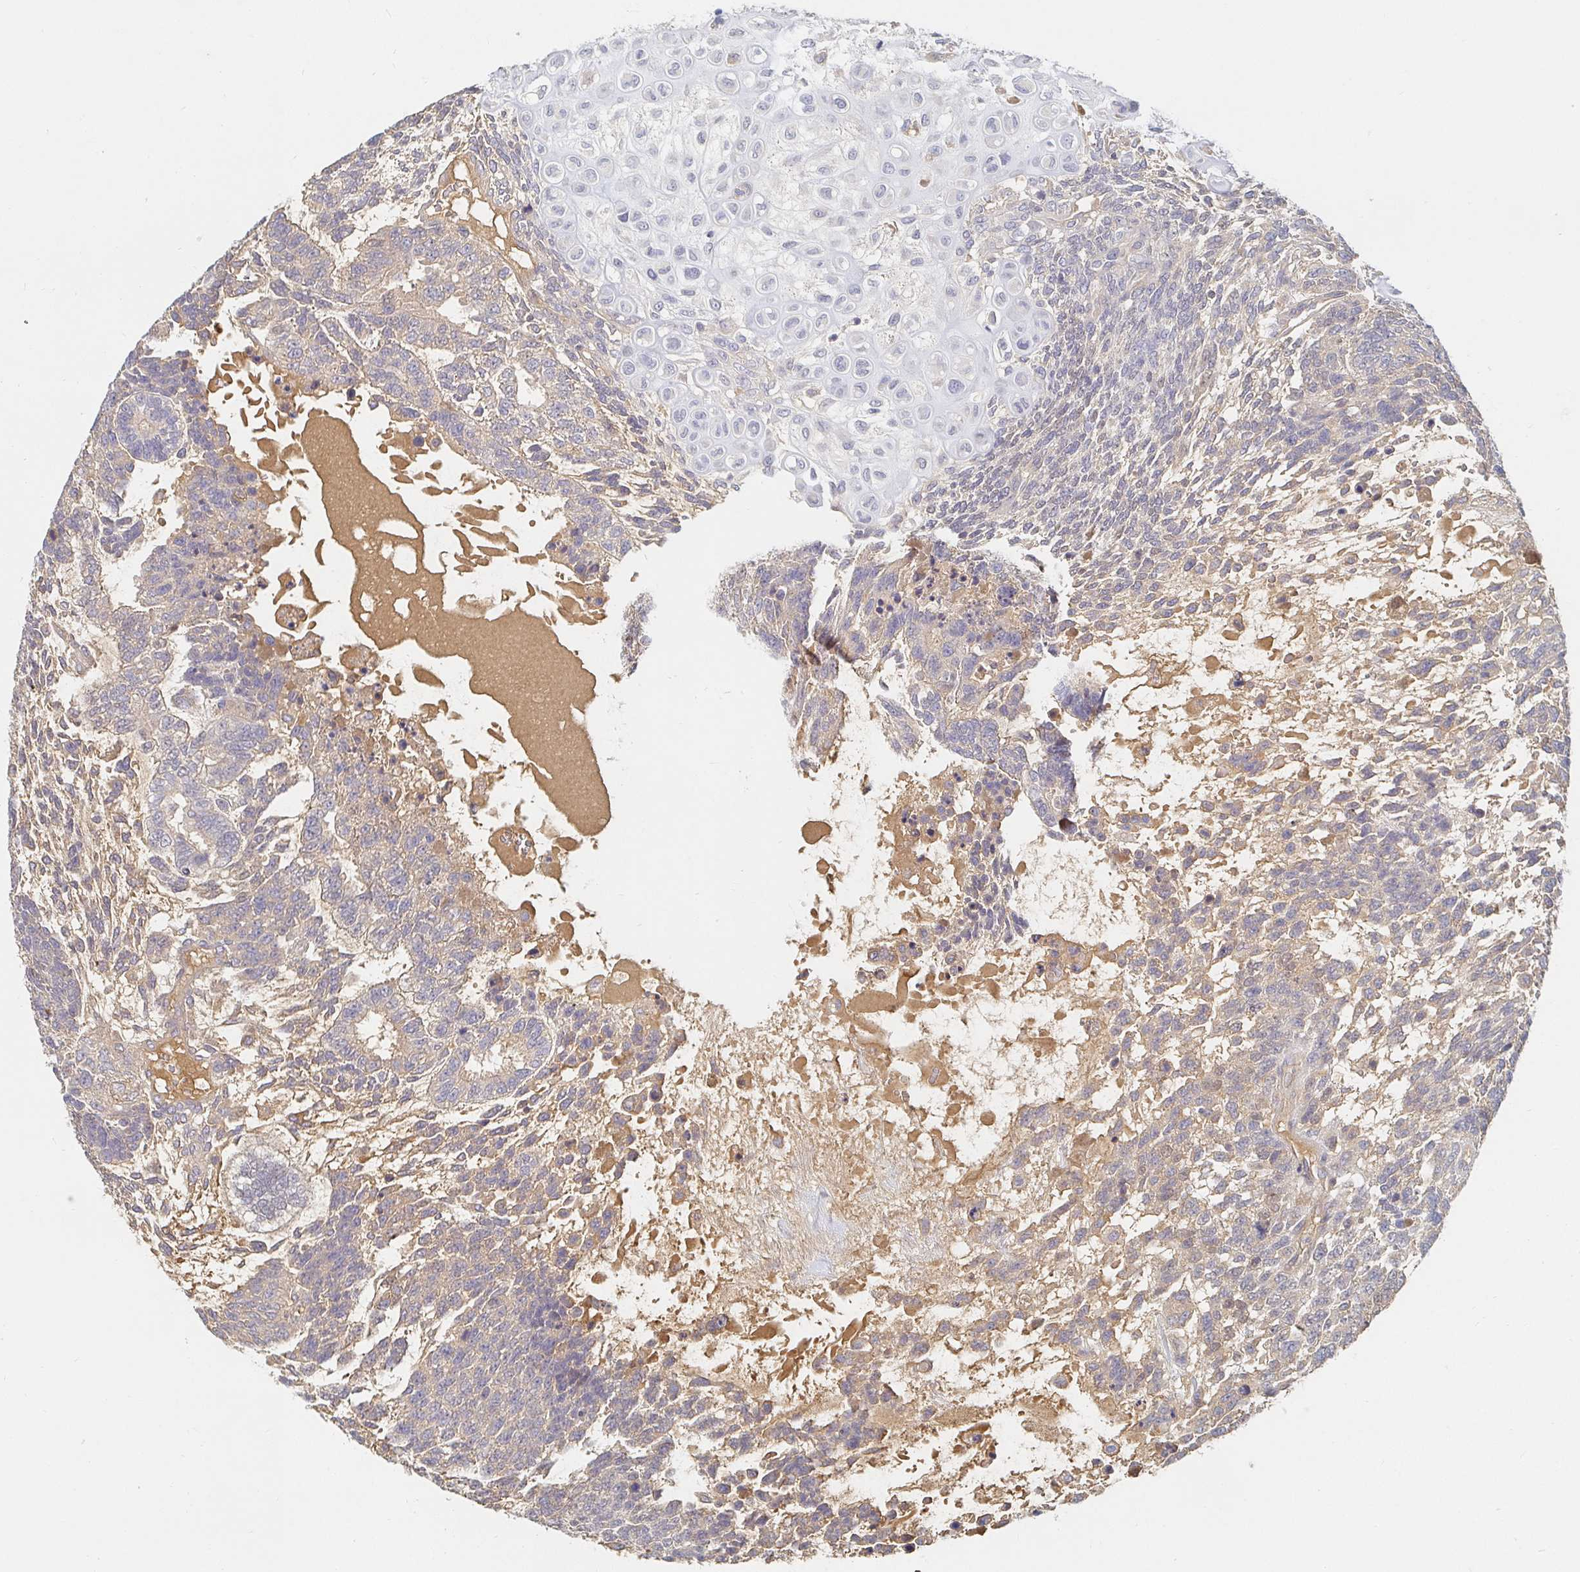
{"staining": {"intensity": "weak", "quantity": "<25%", "location": "cytoplasmic/membranous"}, "tissue": "testis cancer", "cell_type": "Tumor cells", "image_type": "cancer", "snomed": [{"axis": "morphology", "description": "Carcinoma, Embryonal, NOS"}, {"axis": "topography", "description": "Testis"}], "caption": "An immunohistochemistry (IHC) histopathology image of testis embryonal carcinoma is shown. There is no staining in tumor cells of testis embryonal carcinoma. Brightfield microscopy of immunohistochemistry stained with DAB (brown) and hematoxylin (blue), captured at high magnification.", "gene": "NME9", "patient": {"sex": "male", "age": 23}}